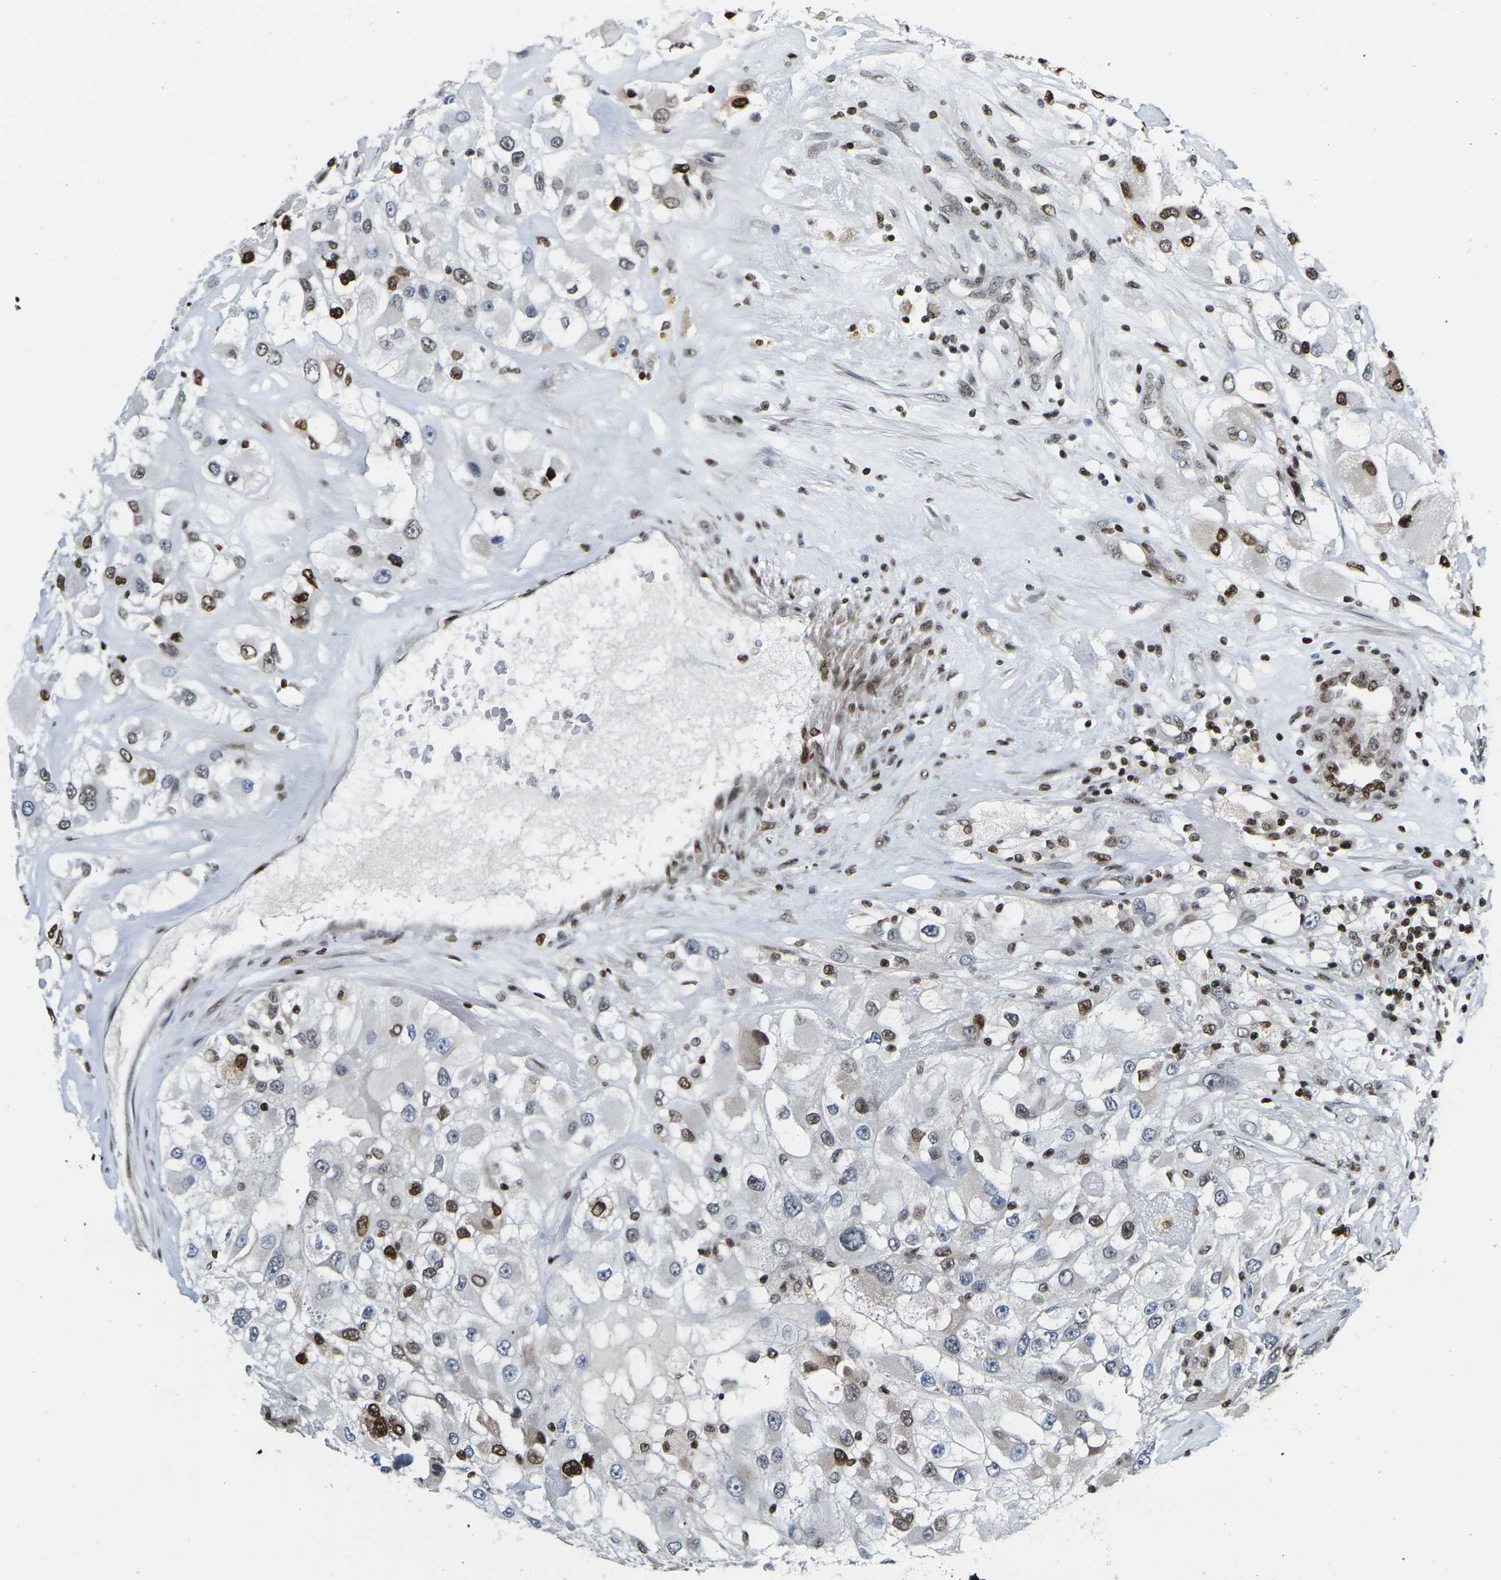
{"staining": {"intensity": "moderate", "quantity": "<25%", "location": "nuclear"}, "tissue": "renal cancer", "cell_type": "Tumor cells", "image_type": "cancer", "snomed": [{"axis": "morphology", "description": "Adenocarcinoma, NOS"}, {"axis": "topography", "description": "Kidney"}], "caption": "A micrograph showing moderate nuclear expression in approximately <25% of tumor cells in renal cancer (adenocarcinoma), as visualized by brown immunohistochemical staining.", "gene": "H1-10", "patient": {"sex": "female", "age": 52}}